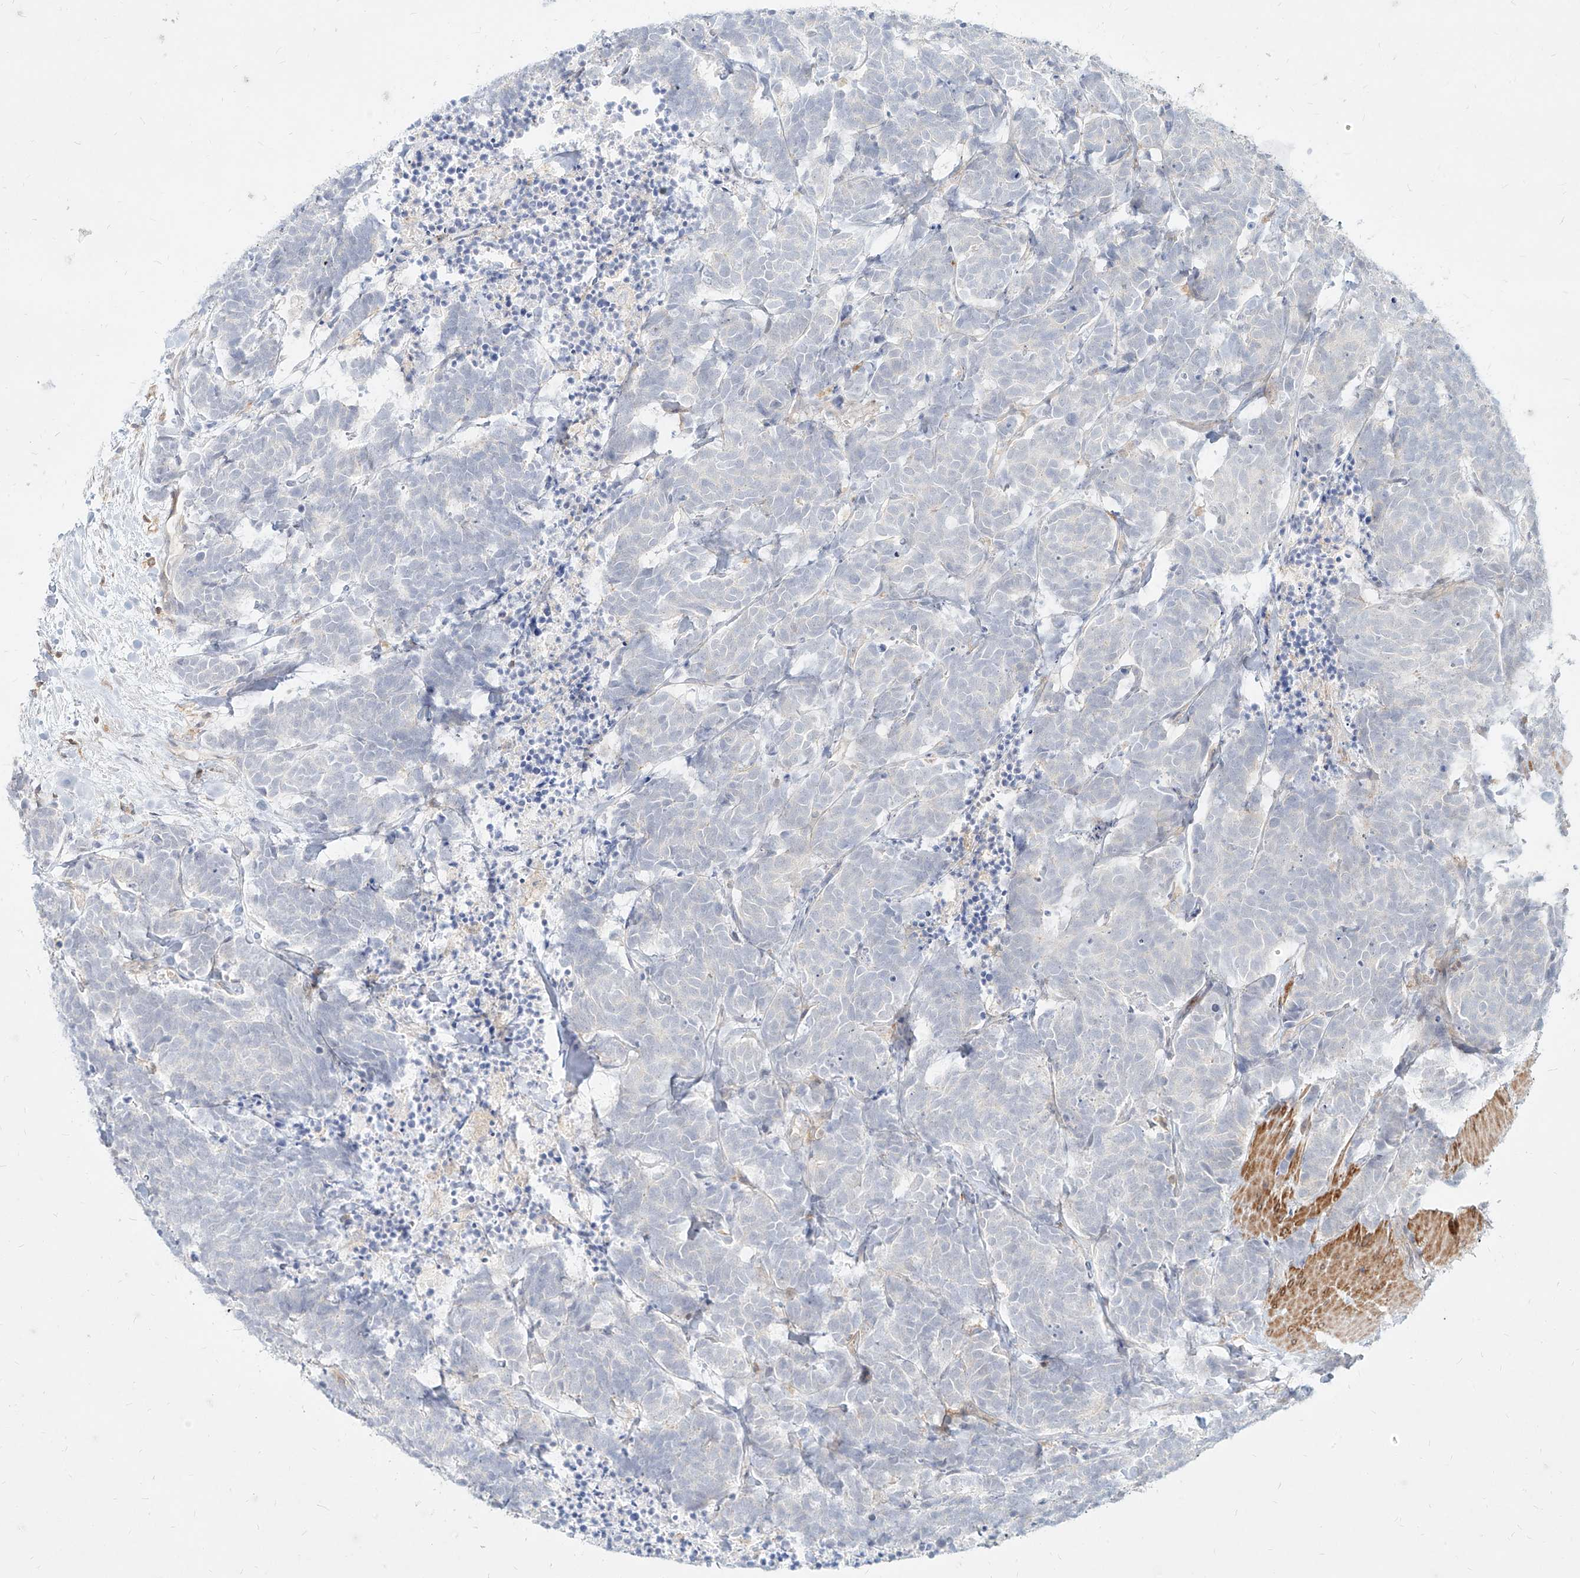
{"staining": {"intensity": "negative", "quantity": "none", "location": "none"}, "tissue": "carcinoid", "cell_type": "Tumor cells", "image_type": "cancer", "snomed": [{"axis": "morphology", "description": "Carcinoma, NOS"}, {"axis": "morphology", "description": "Carcinoid, malignant, NOS"}, {"axis": "topography", "description": "Urinary bladder"}], "caption": "IHC of human carcinoma demonstrates no expression in tumor cells.", "gene": "SLC2A12", "patient": {"sex": "male", "age": 57}}